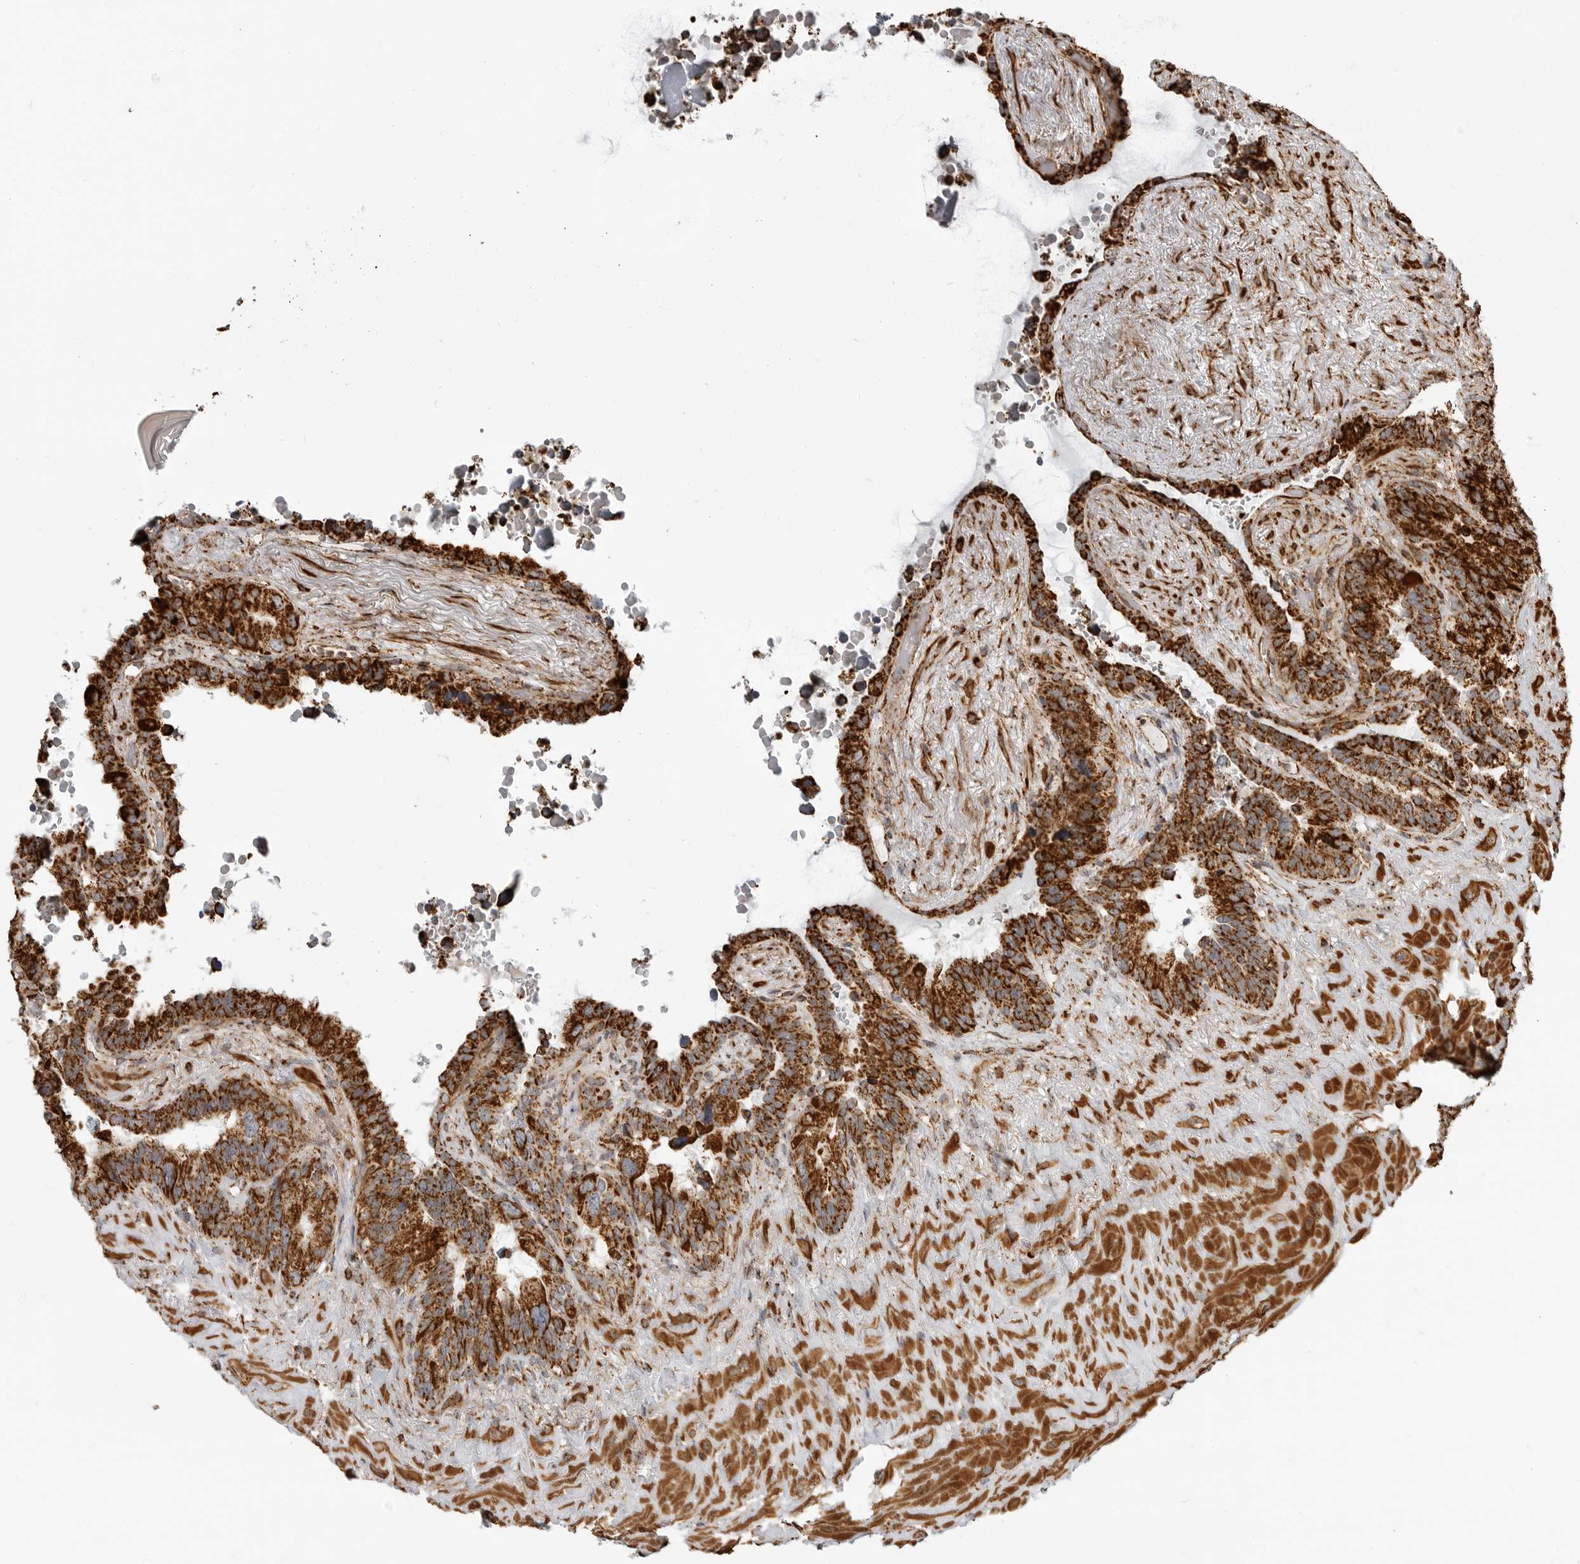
{"staining": {"intensity": "strong", "quantity": ">75%", "location": "cytoplasmic/membranous"}, "tissue": "seminal vesicle", "cell_type": "Glandular cells", "image_type": "normal", "snomed": [{"axis": "morphology", "description": "Normal tissue, NOS"}, {"axis": "topography", "description": "Seminal veicle"}], "caption": "Immunohistochemistry photomicrograph of benign seminal vesicle: human seminal vesicle stained using IHC shows high levels of strong protein expression localized specifically in the cytoplasmic/membranous of glandular cells, appearing as a cytoplasmic/membranous brown color.", "gene": "BMP2K", "patient": {"sex": "male", "age": 80}}